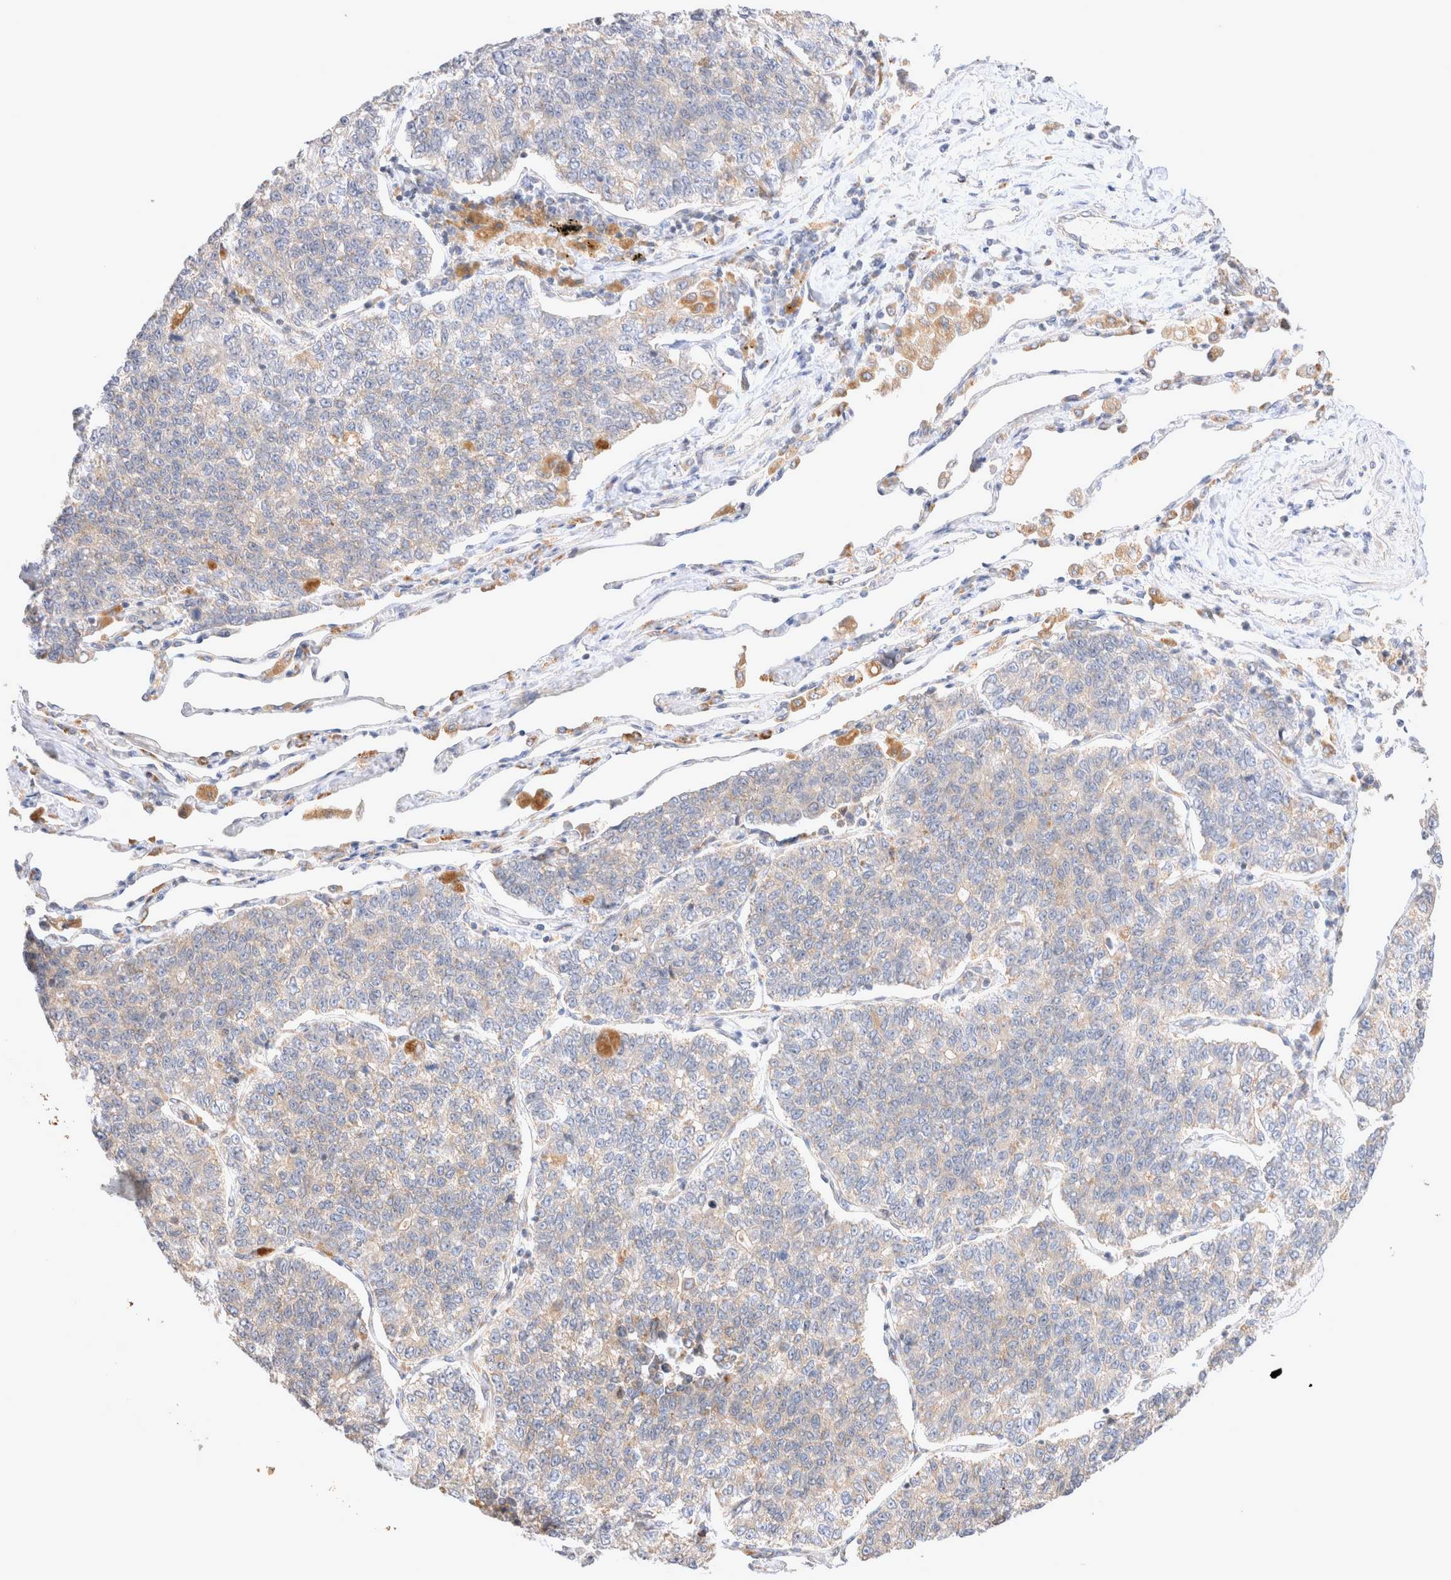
{"staining": {"intensity": "weak", "quantity": "<25%", "location": "cytoplasmic/membranous"}, "tissue": "lung cancer", "cell_type": "Tumor cells", "image_type": "cancer", "snomed": [{"axis": "morphology", "description": "Adenocarcinoma, NOS"}, {"axis": "topography", "description": "Lung"}], "caption": "An IHC photomicrograph of lung cancer (adenocarcinoma) is shown. There is no staining in tumor cells of lung cancer (adenocarcinoma).", "gene": "NPC1", "patient": {"sex": "male", "age": 49}}